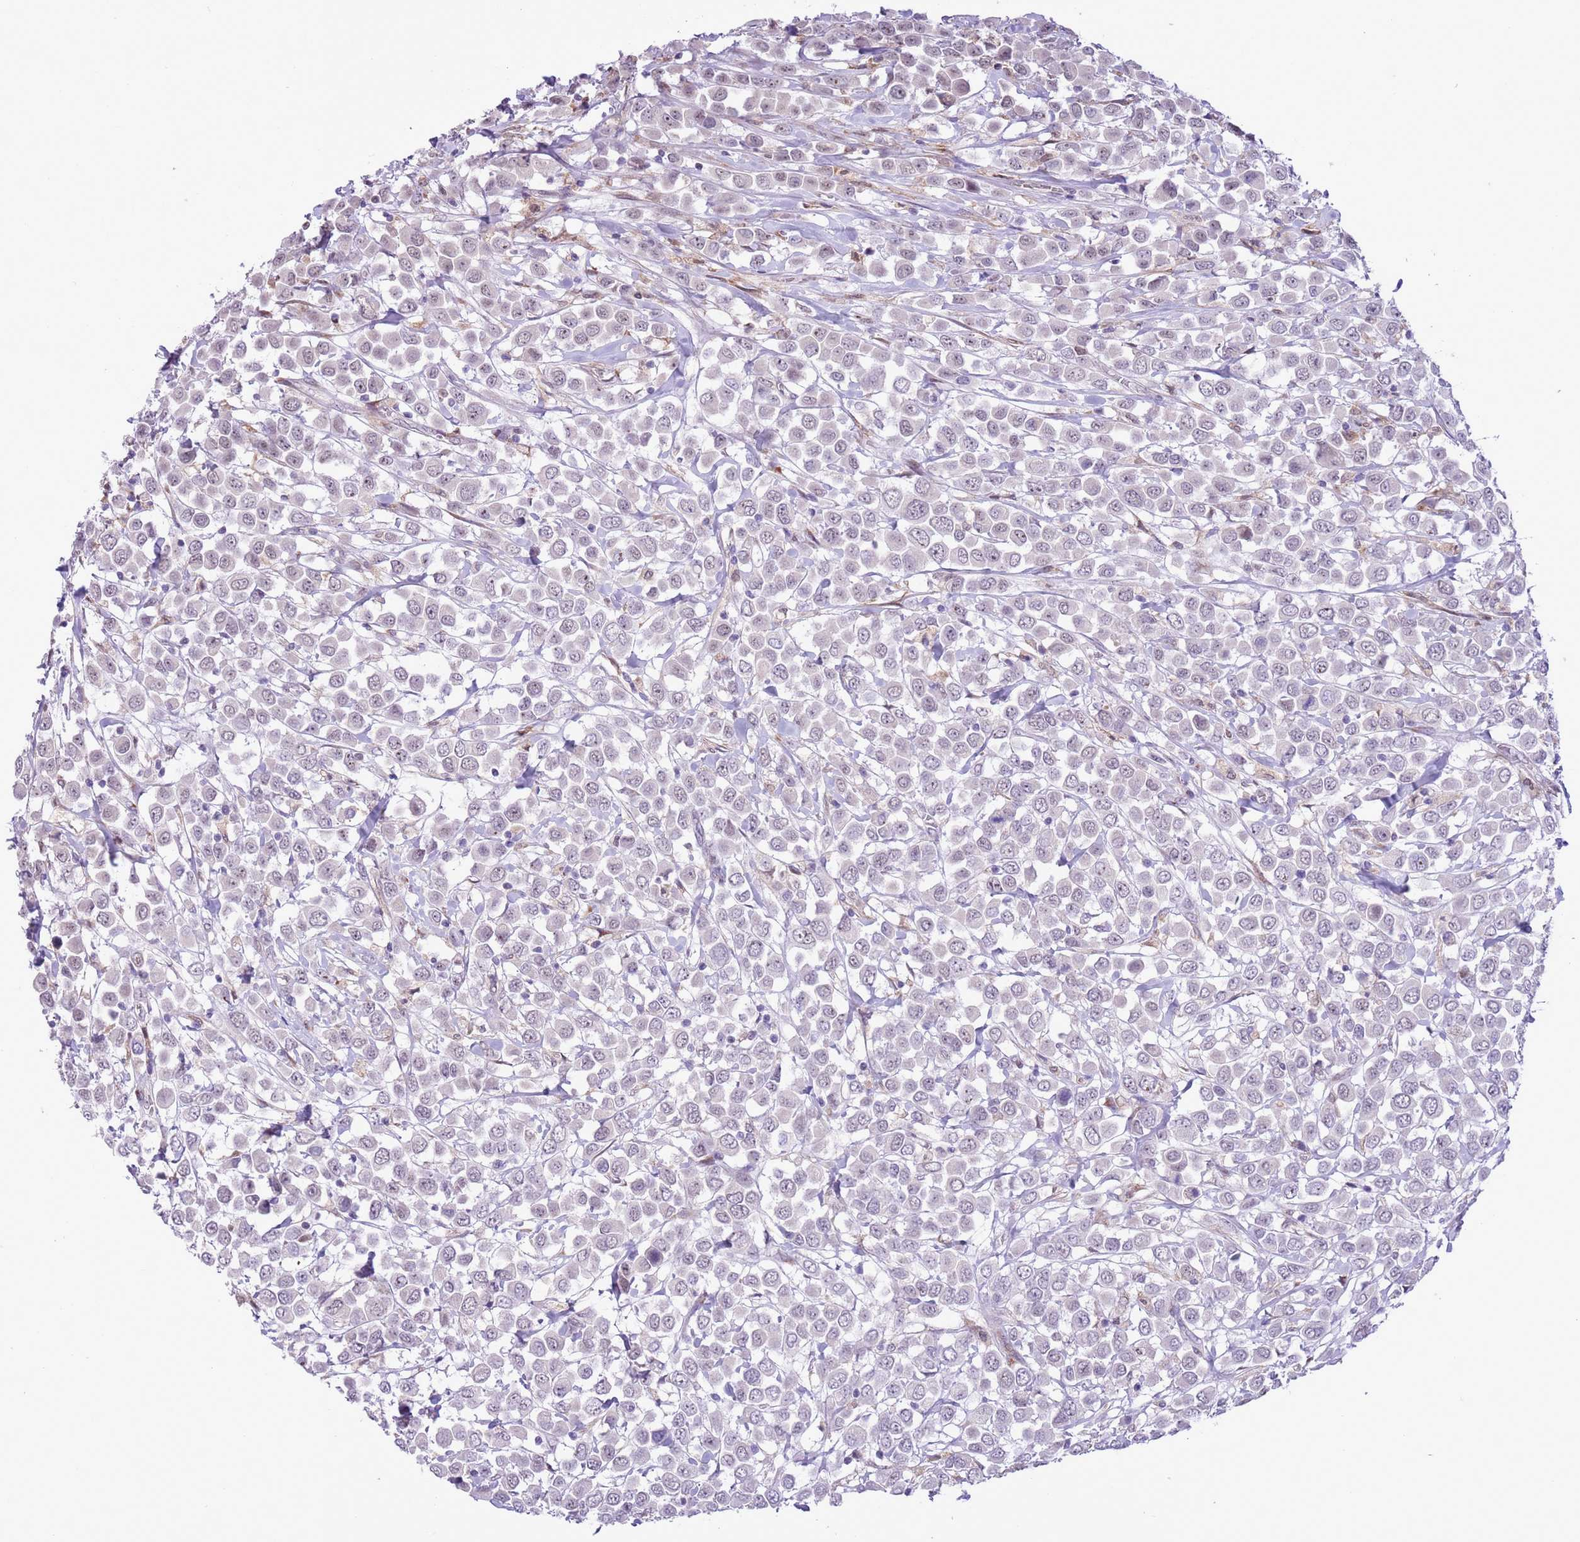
{"staining": {"intensity": "negative", "quantity": "none", "location": "none"}, "tissue": "breast cancer", "cell_type": "Tumor cells", "image_type": "cancer", "snomed": [{"axis": "morphology", "description": "Duct carcinoma"}, {"axis": "topography", "description": "Breast"}], "caption": "Tumor cells are negative for protein expression in human breast cancer.", "gene": "ZNF576", "patient": {"sex": "female", "age": 61}}